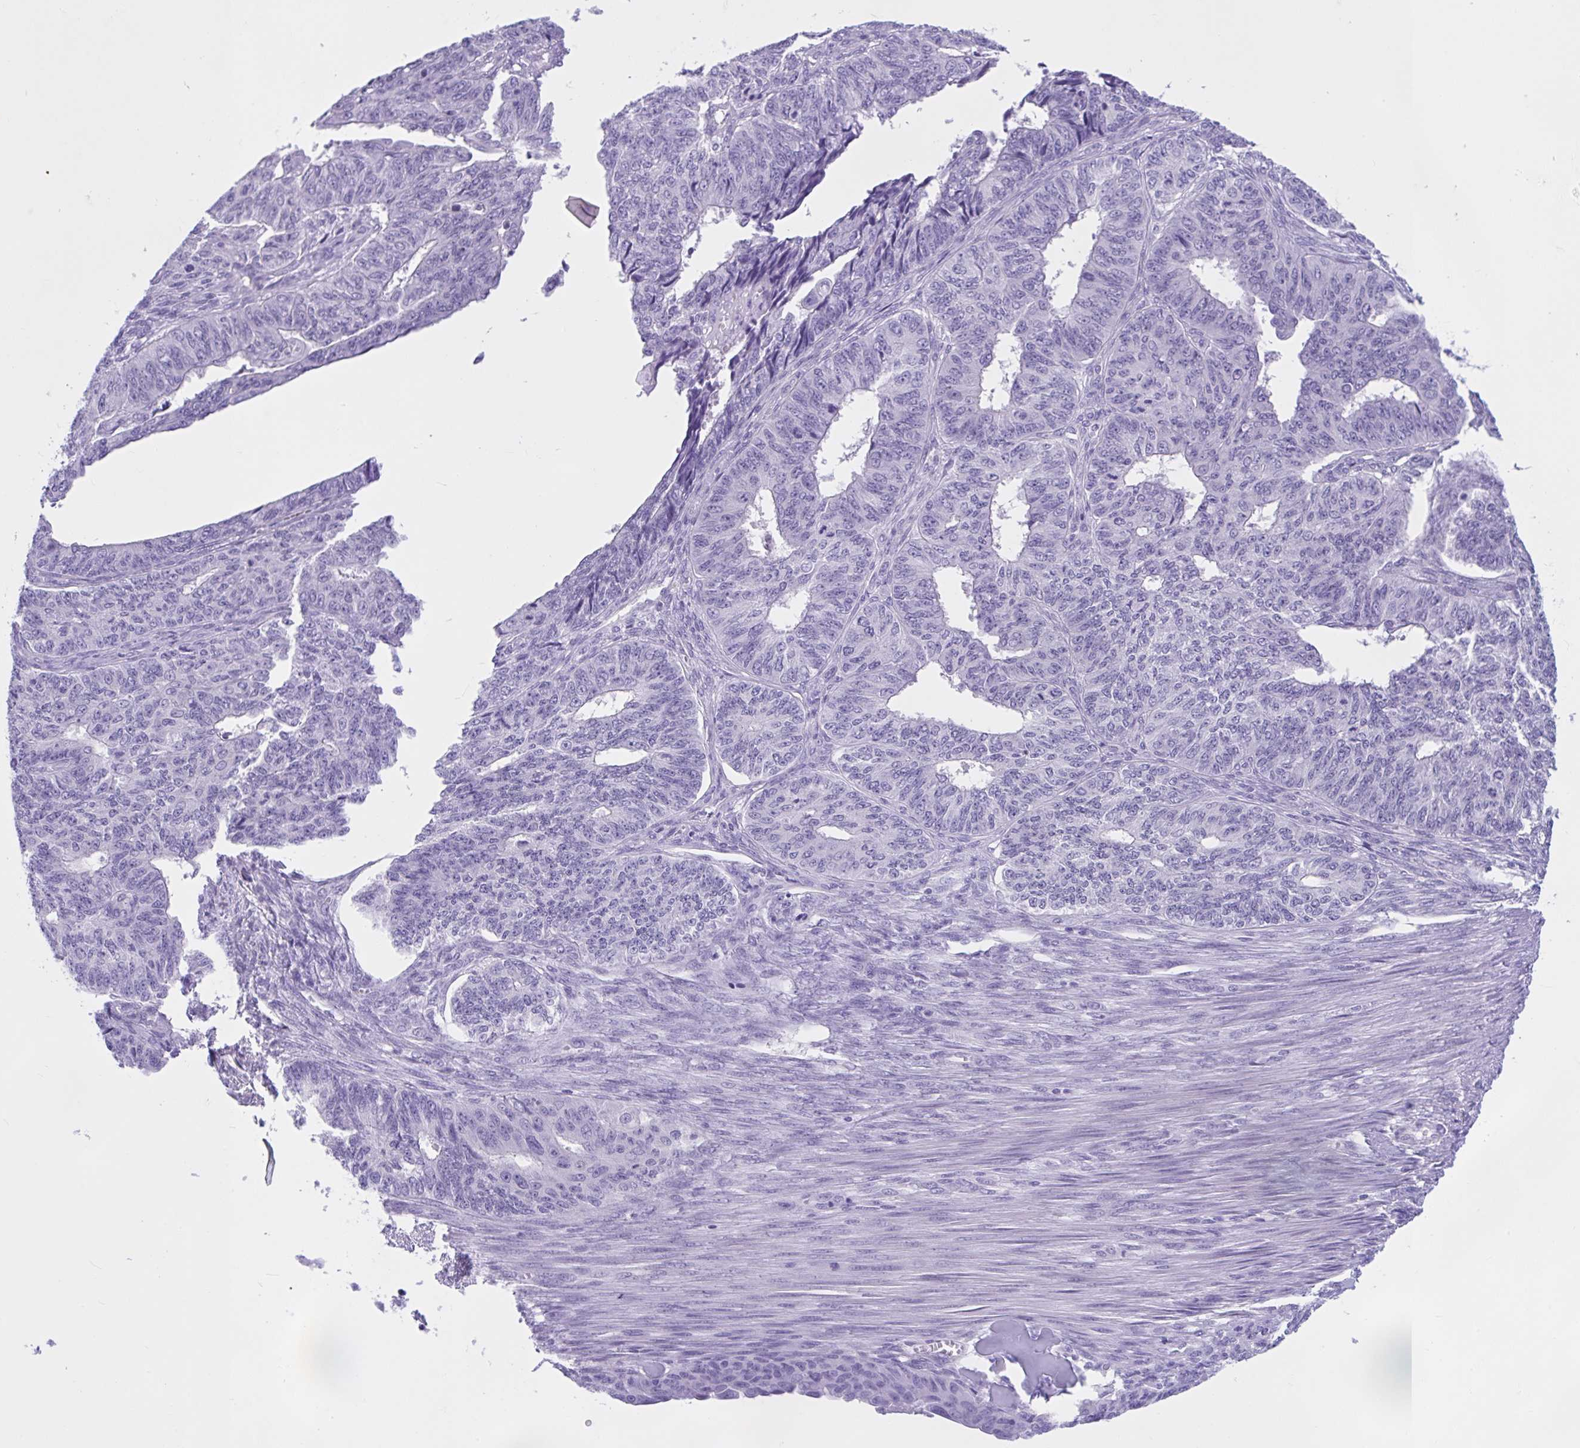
{"staining": {"intensity": "negative", "quantity": "none", "location": "none"}, "tissue": "endometrial cancer", "cell_type": "Tumor cells", "image_type": "cancer", "snomed": [{"axis": "morphology", "description": "Adenocarcinoma, NOS"}, {"axis": "topography", "description": "Endometrium"}], "caption": "A histopathology image of adenocarcinoma (endometrial) stained for a protein displays no brown staining in tumor cells. The staining was performed using DAB to visualize the protein expression in brown, while the nuclei were stained in blue with hematoxylin (Magnification: 20x).", "gene": "ZNF319", "patient": {"sex": "female", "age": 32}}